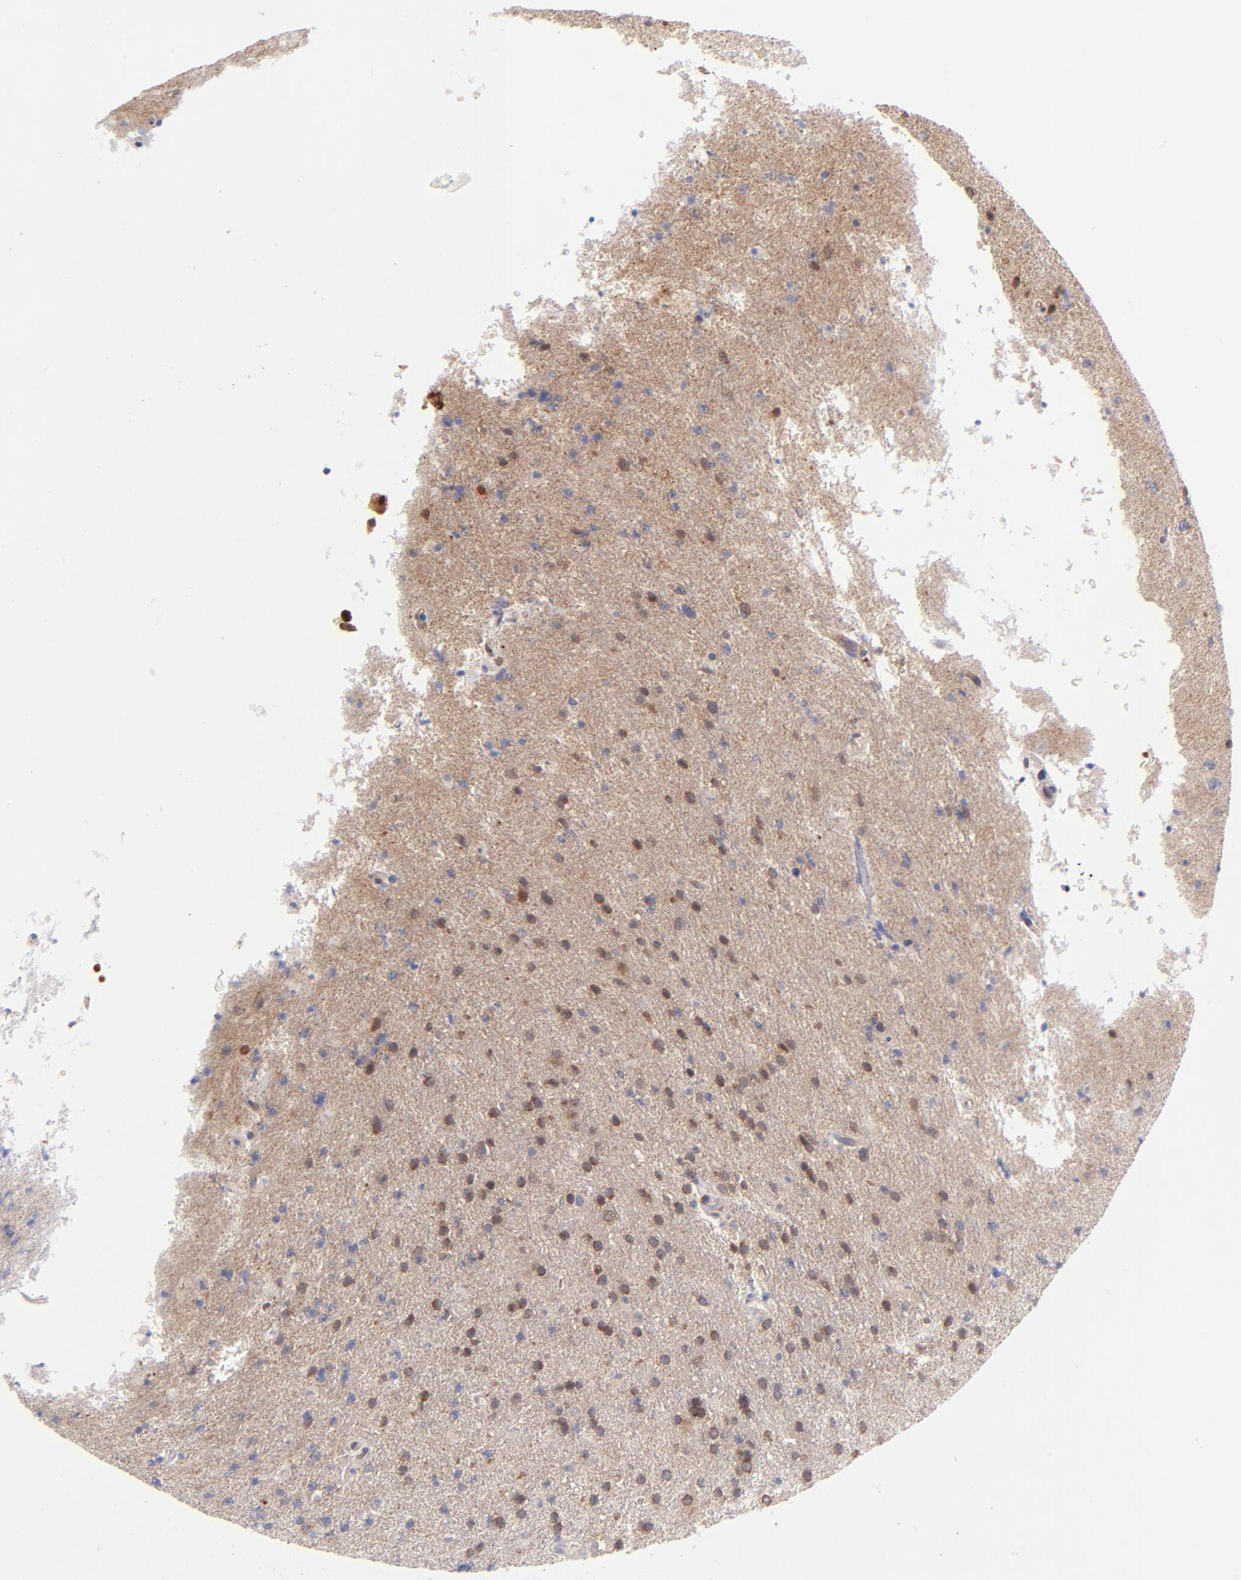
{"staining": {"intensity": "moderate", "quantity": ">75%", "location": "cytoplasmic/membranous,nuclear"}, "tissue": "glioma", "cell_type": "Tumor cells", "image_type": "cancer", "snomed": [{"axis": "morphology", "description": "Glioma, malignant, High grade"}, {"axis": "topography", "description": "Brain"}], "caption": "DAB (3,3'-diaminobenzidine) immunohistochemical staining of human glioma shows moderate cytoplasmic/membranous and nuclear protein staining in about >75% of tumor cells.", "gene": "YWHAB", "patient": {"sex": "male", "age": 33}}